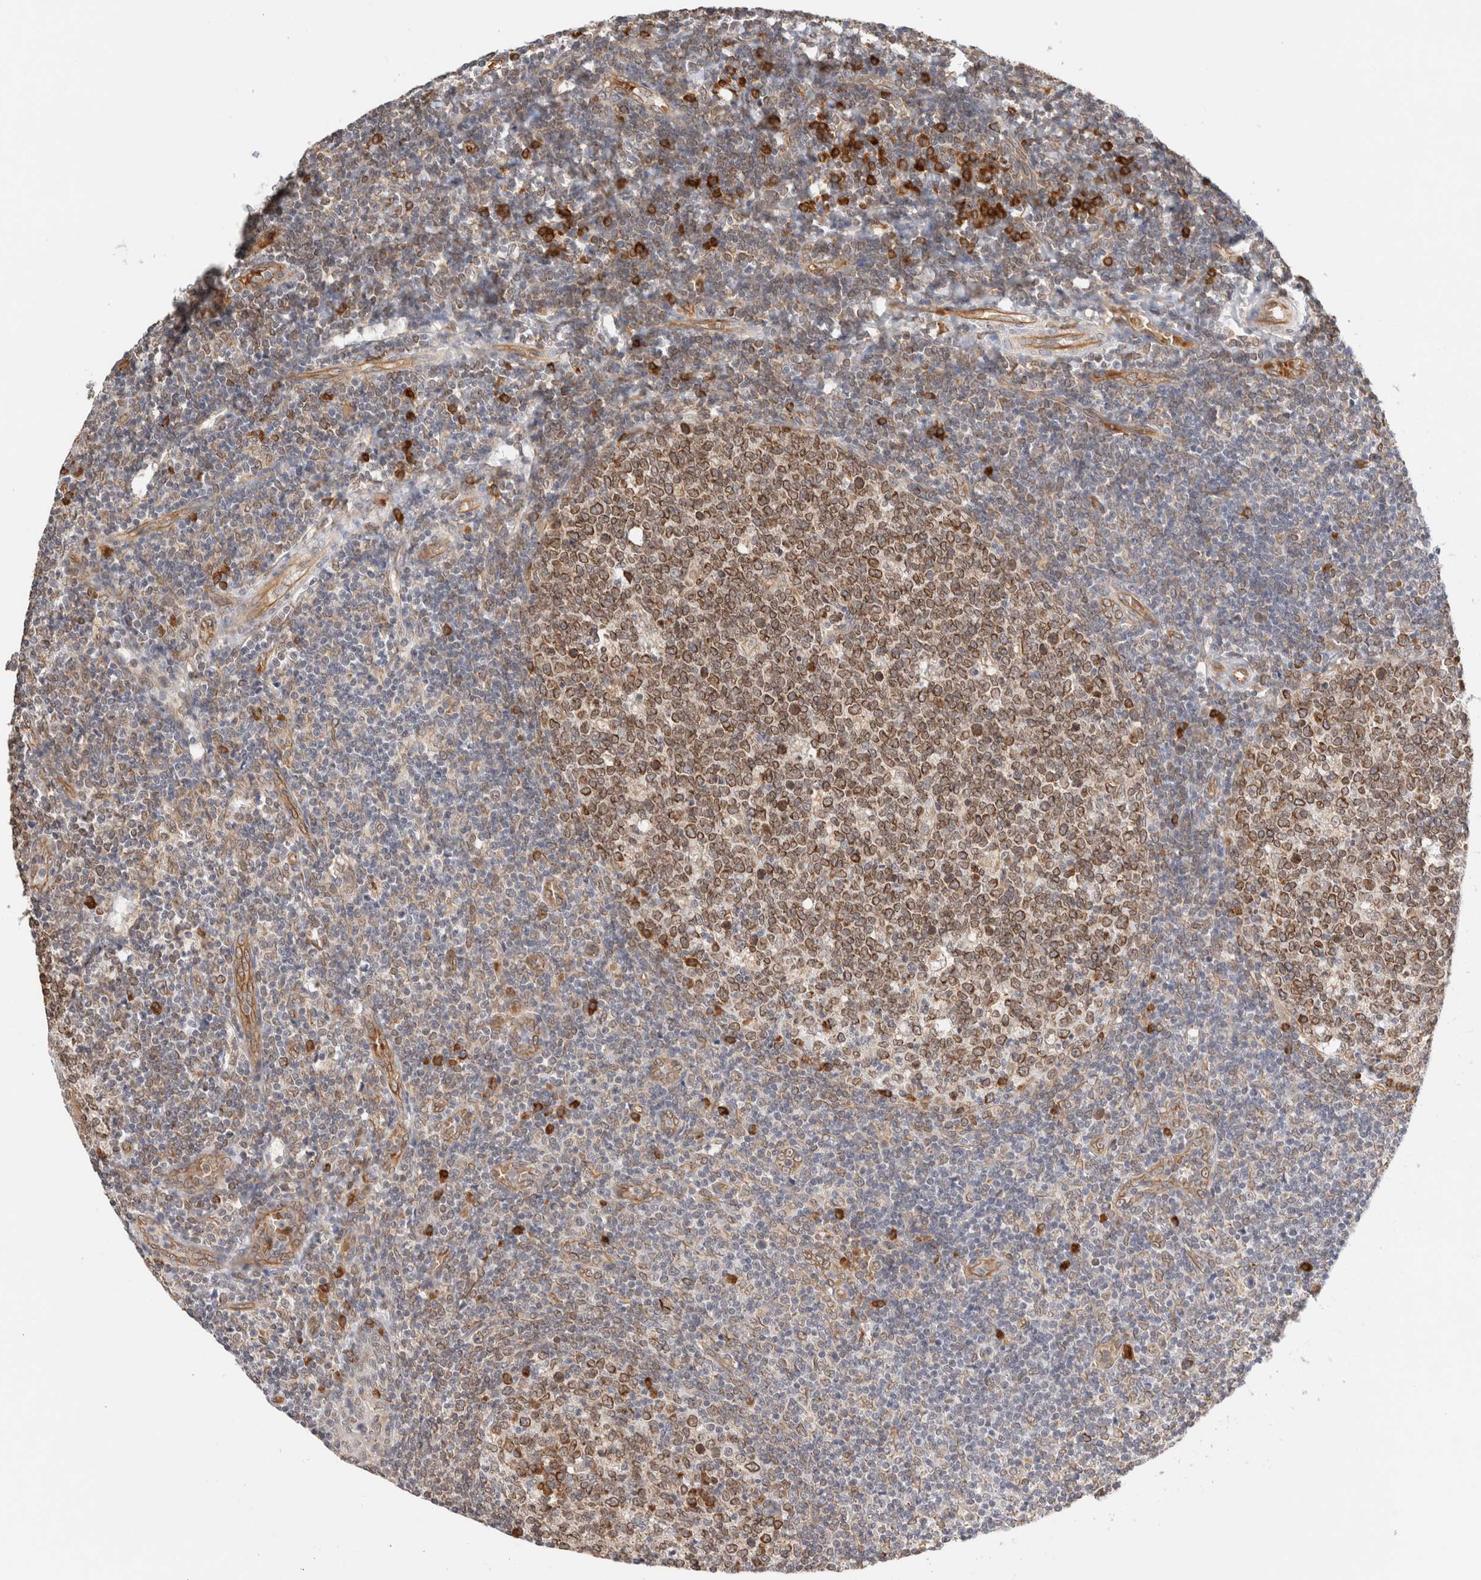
{"staining": {"intensity": "moderate", "quantity": ">75%", "location": "cytoplasmic/membranous,nuclear"}, "tissue": "tonsil", "cell_type": "Germinal center cells", "image_type": "normal", "snomed": [{"axis": "morphology", "description": "Normal tissue, NOS"}, {"axis": "topography", "description": "Tonsil"}], "caption": "IHC micrograph of unremarkable human tonsil stained for a protein (brown), which displays medium levels of moderate cytoplasmic/membranous,nuclear positivity in about >75% of germinal center cells.", "gene": "SYVN1", "patient": {"sex": "female", "age": 19}}